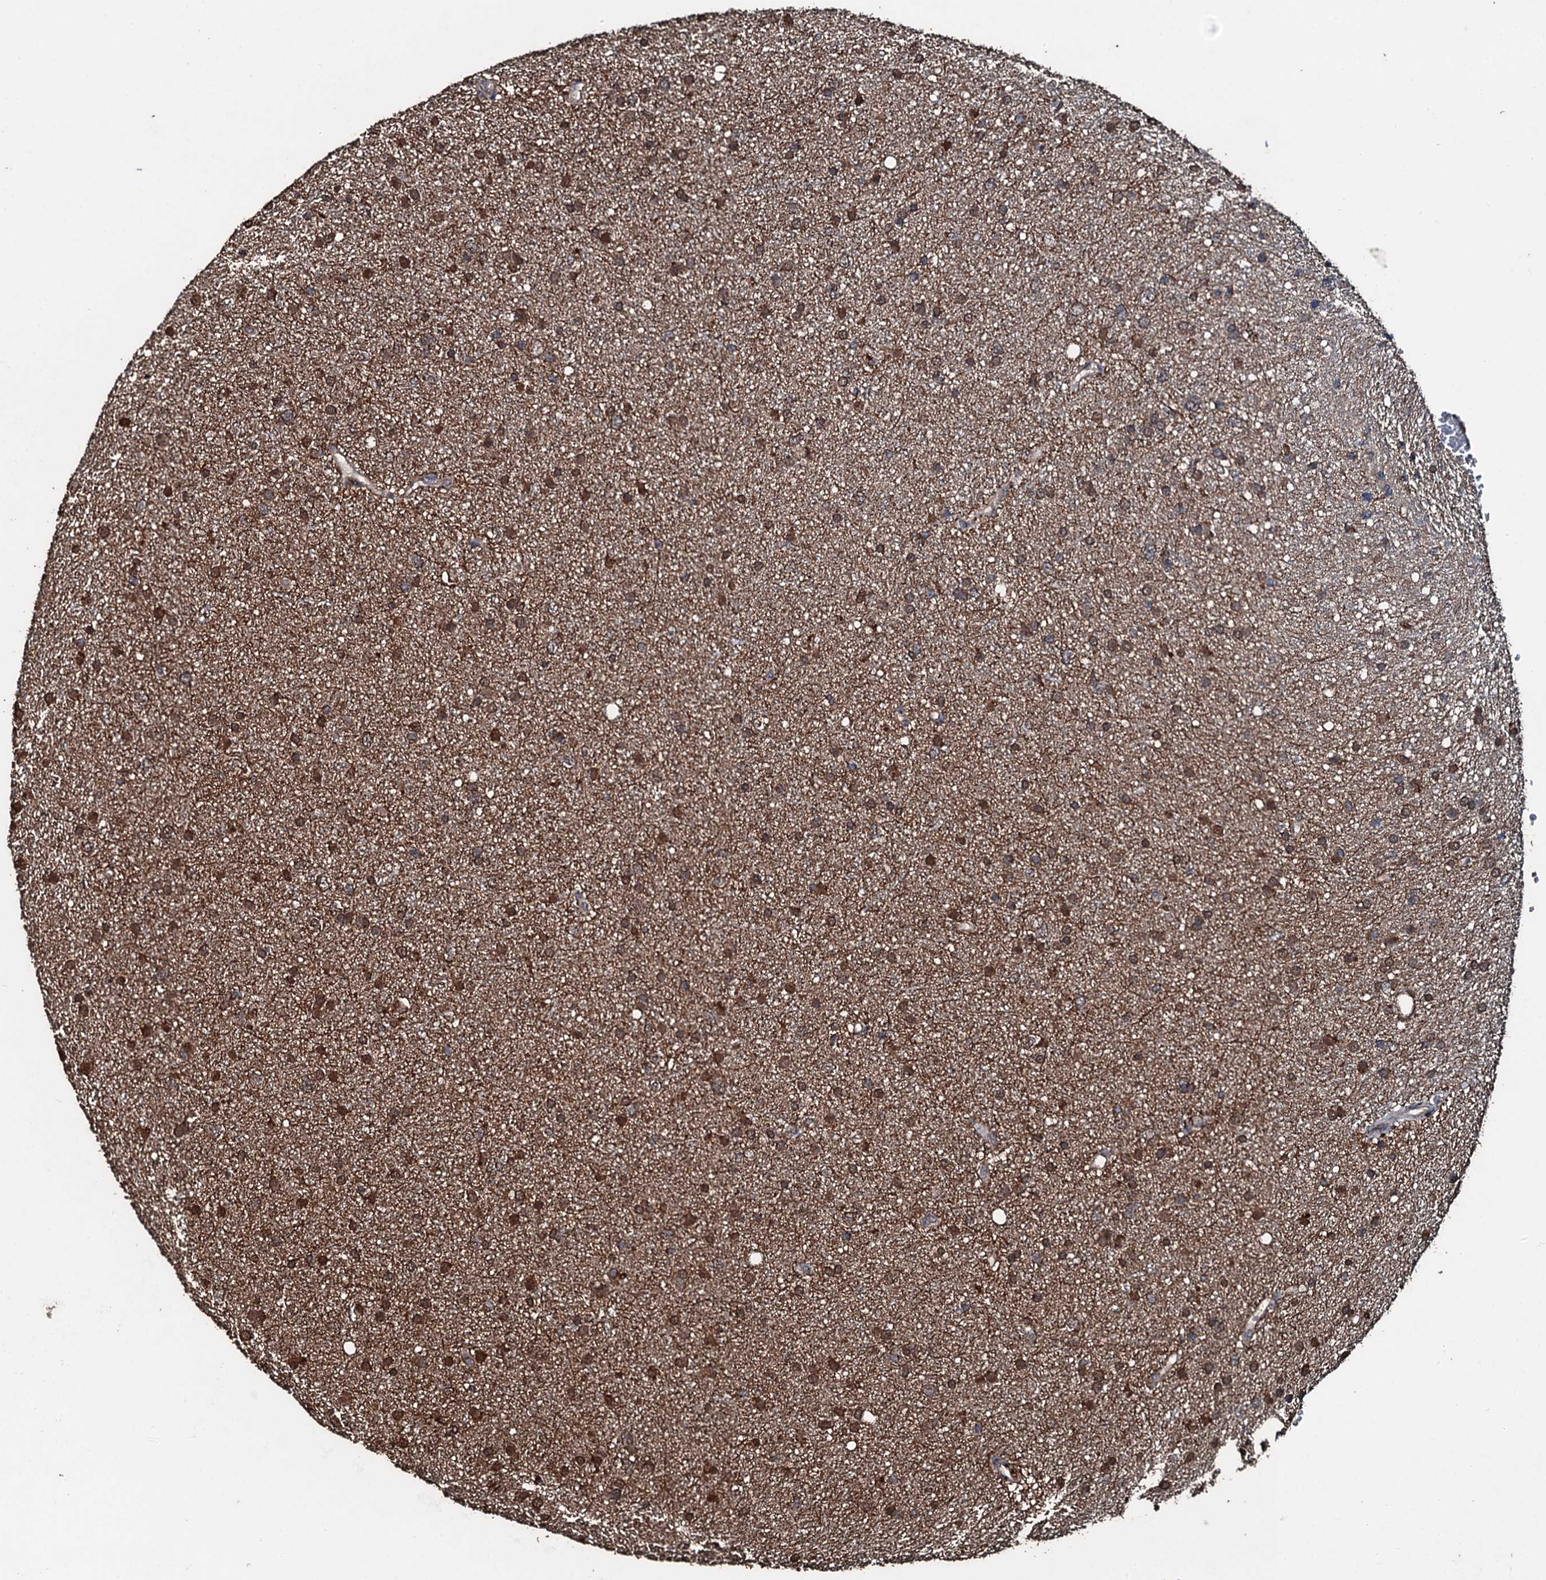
{"staining": {"intensity": "moderate", "quantity": ">75%", "location": "cytoplasmic/membranous,nuclear"}, "tissue": "glioma", "cell_type": "Tumor cells", "image_type": "cancer", "snomed": [{"axis": "morphology", "description": "Glioma, malignant, Low grade"}, {"axis": "topography", "description": "Cerebral cortex"}], "caption": "Protein expression analysis of malignant low-grade glioma exhibits moderate cytoplasmic/membranous and nuclear positivity in about >75% of tumor cells.", "gene": "FAAP24", "patient": {"sex": "female", "age": 39}}